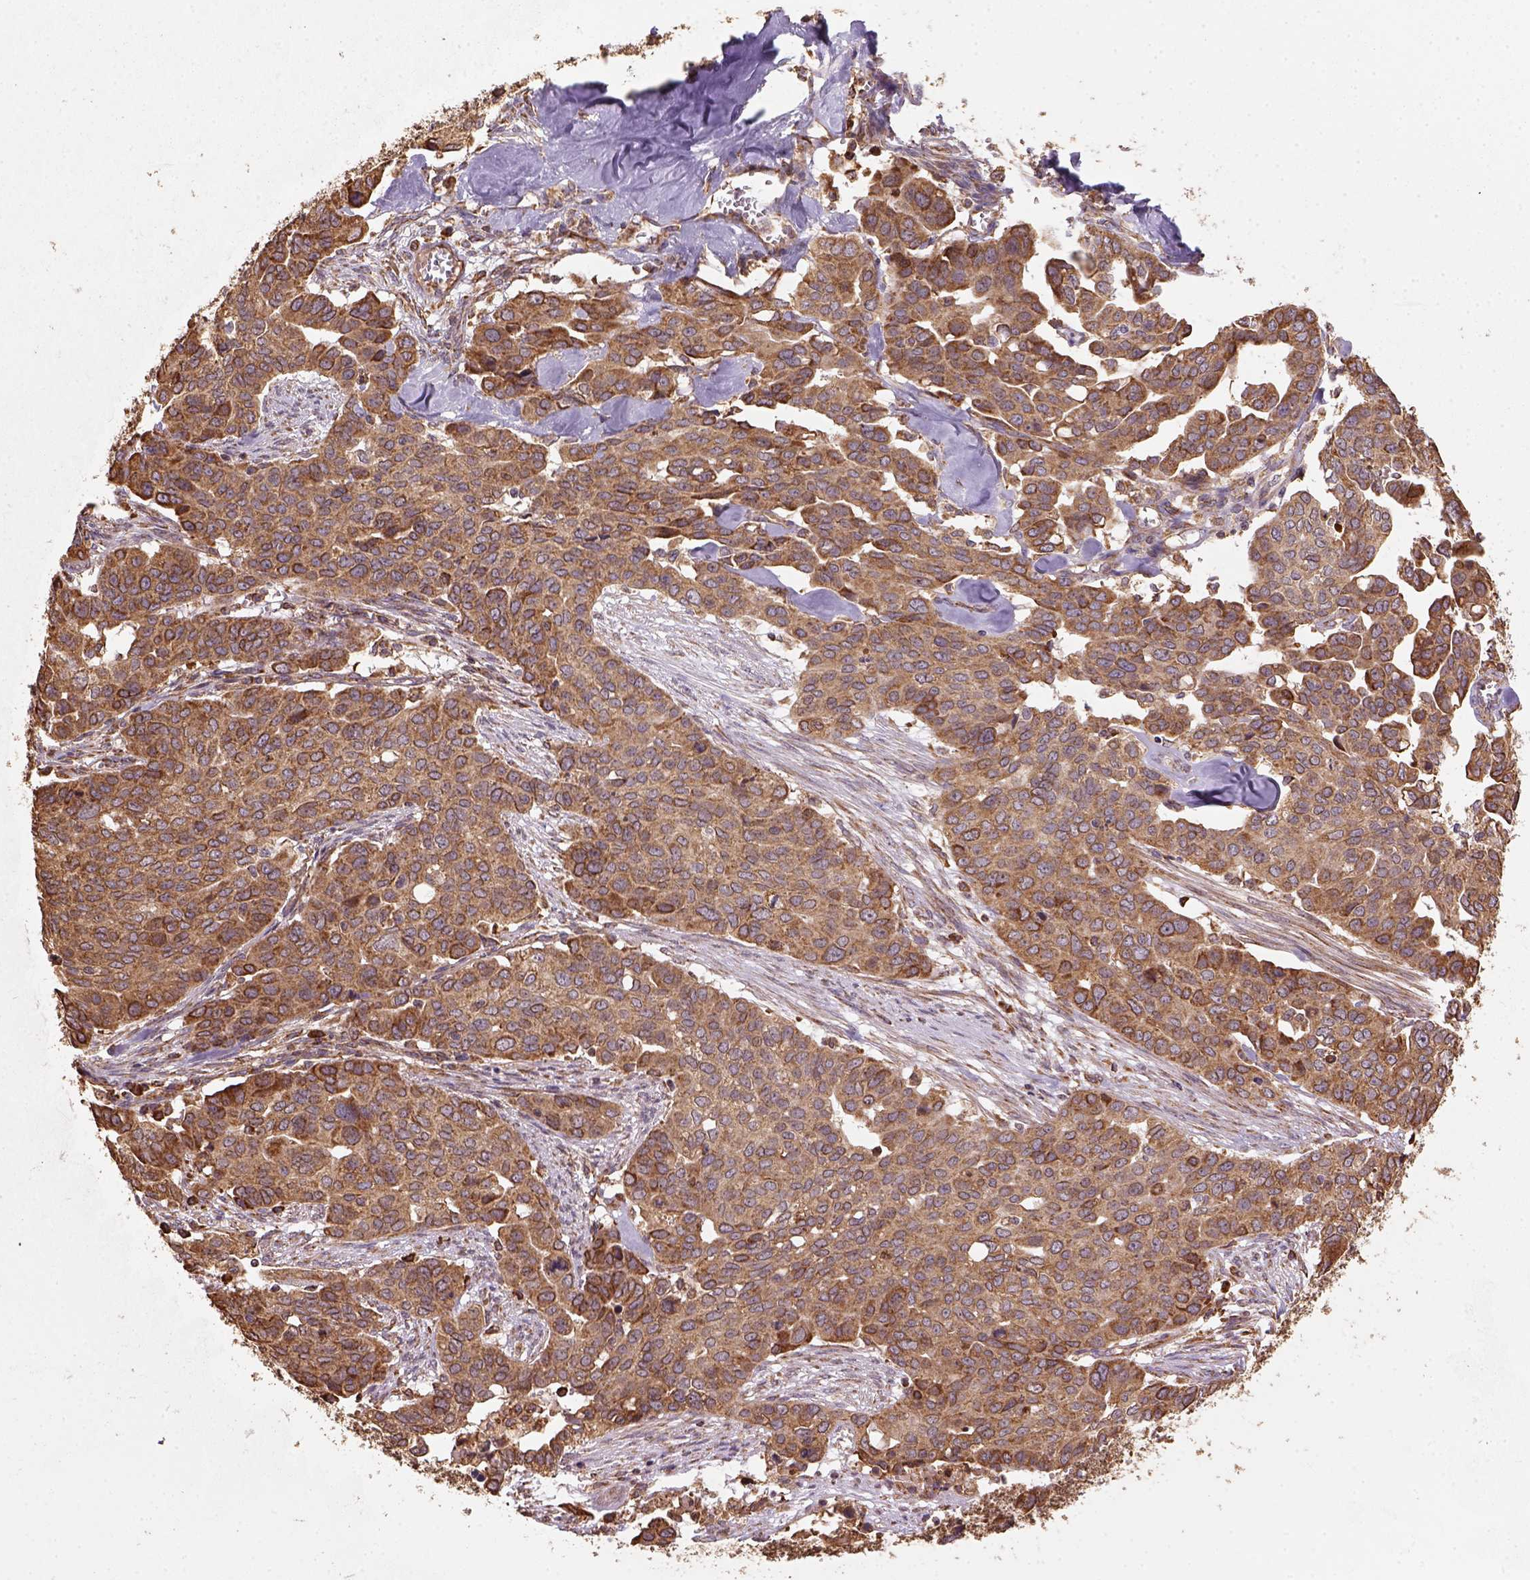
{"staining": {"intensity": "moderate", "quantity": ">75%", "location": "cytoplasmic/membranous"}, "tissue": "ovarian cancer", "cell_type": "Tumor cells", "image_type": "cancer", "snomed": [{"axis": "morphology", "description": "Carcinoma, endometroid"}, {"axis": "topography", "description": "Ovary"}], "caption": "A high-resolution histopathology image shows immunohistochemistry staining of endometroid carcinoma (ovarian), which displays moderate cytoplasmic/membranous expression in approximately >75% of tumor cells.", "gene": "MAPK8IP3", "patient": {"sex": "female", "age": 78}}